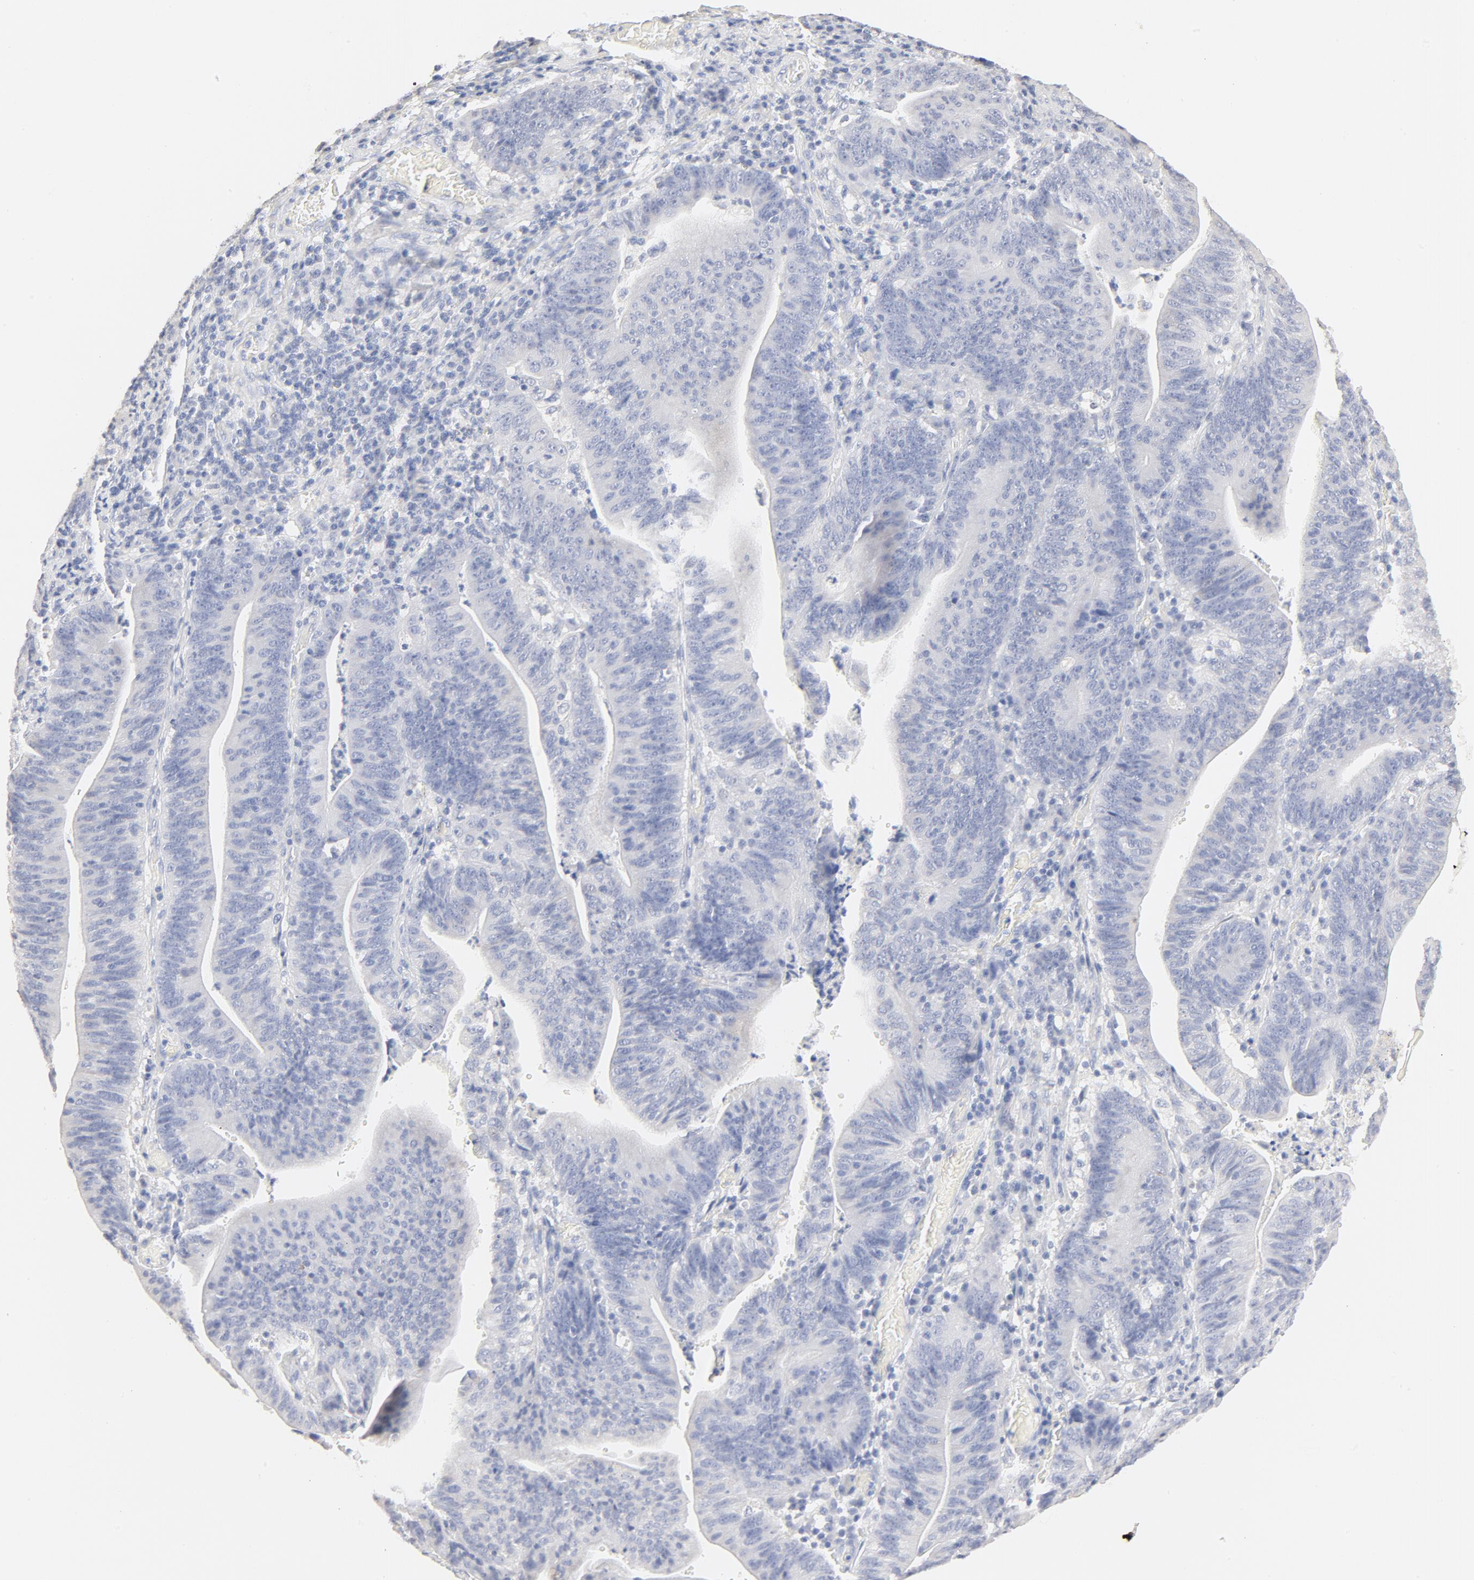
{"staining": {"intensity": "negative", "quantity": "none", "location": "none"}, "tissue": "stomach cancer", "cell_type": "Tumor cells", "image_type": "cancer", "snomed": [{"axis": "morphology", "description": "Adenocarcinoma, NOS"}, {"axis": "topography", "description": "Stomach, lower"}], "caption": "This is an IHC histopathology image of human stomach adenocarcinoma. There is no expression in tumor cells.", "gene": "FCGBP", "patient": {"sex": "female", "age": 86}}